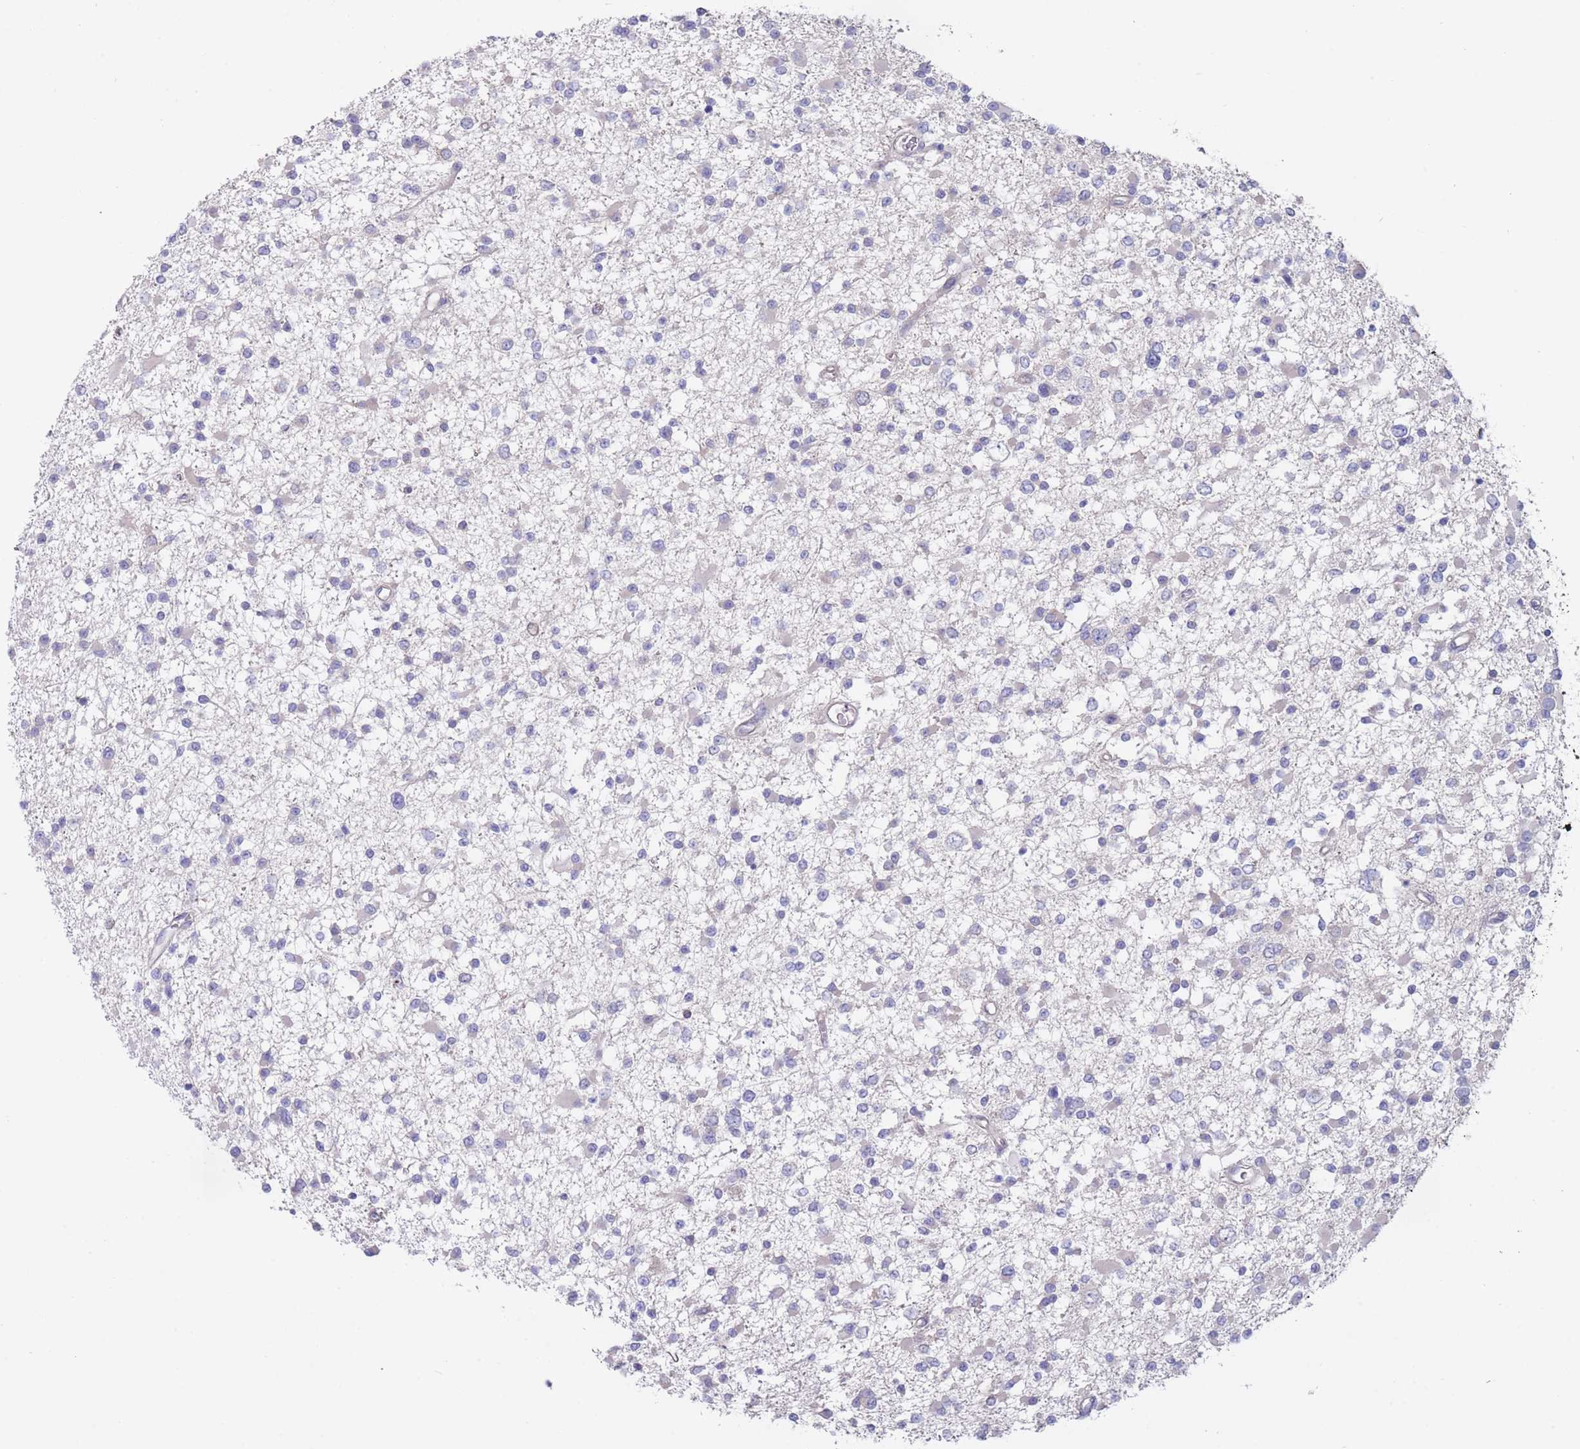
{"staining": {"intensity": "negative", "quantity": "none", "location": "none"}, "tissue": "glioma", "cell_type": "Tumor cells", "image_type": "cancer", "snomed": [{"axis": "morphology", "description": "Glioma, malignant, Low grade"}, {"axis": "topography", "description": "Brain"}], "caption": "Immunohistochemical staining of glioma displays no significant staining in tumor cells.", "gene": "ZNF281", "patient": {"sex": "female", "age": 22}}